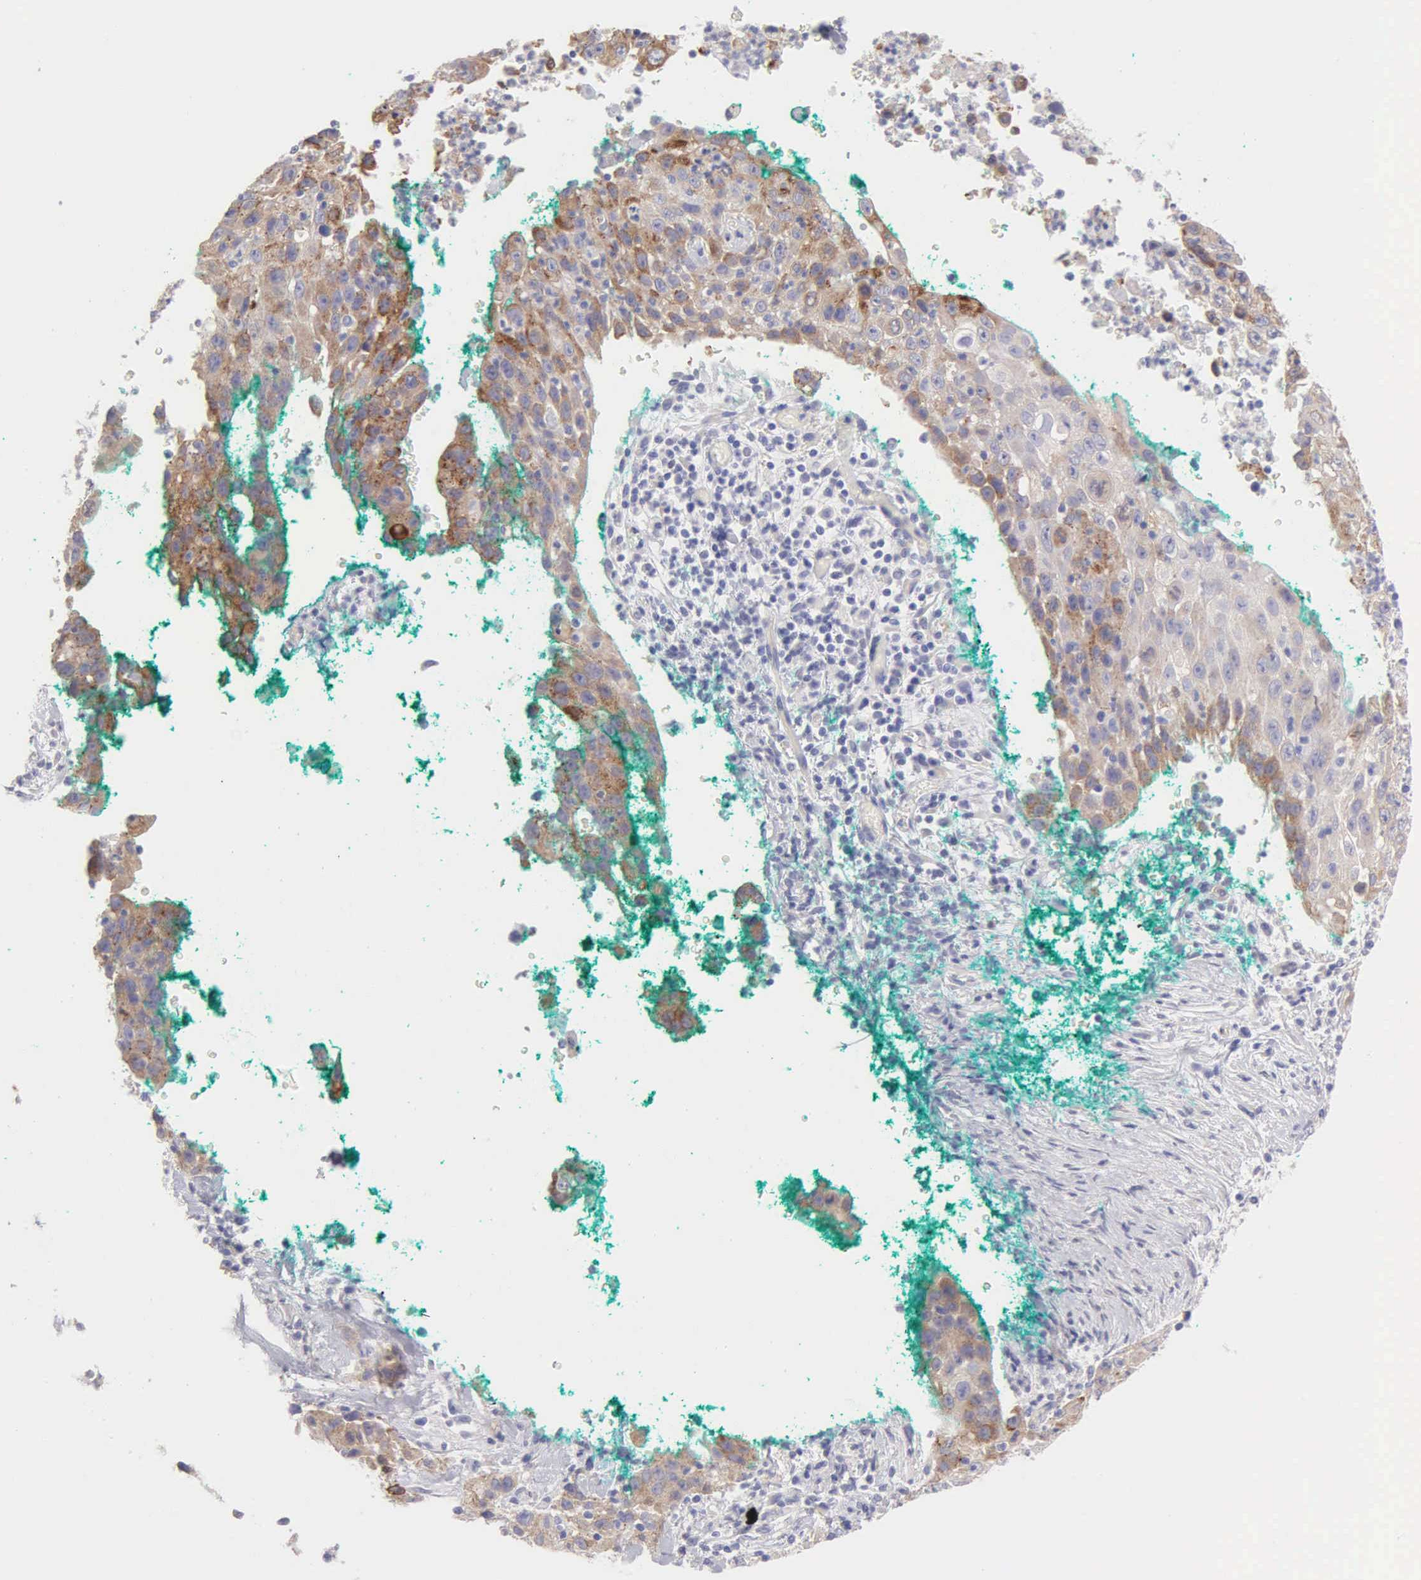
{"staining": {"intensity": "moderate", "quantity": "25%-75%", "location": "cytoplasmic/membranous"}, "tissue": "lung cancer", "cell_type": "Tumor cells", "image_type": "cancer", "snomed": [{"axis": "morphology", "description": "Squamous cell carcinoma, NOS"}, {"axis": "topography", "description": "Lung"}], "caption": "Human squamous cell carcinoma (lung) stained for a protein (brown) shows moderate cytoplasmic/membranous positive positivity in about 25%-75% of tumor cells.", "gene": "APP", "patient": {"sex": "male", "age": 64}}